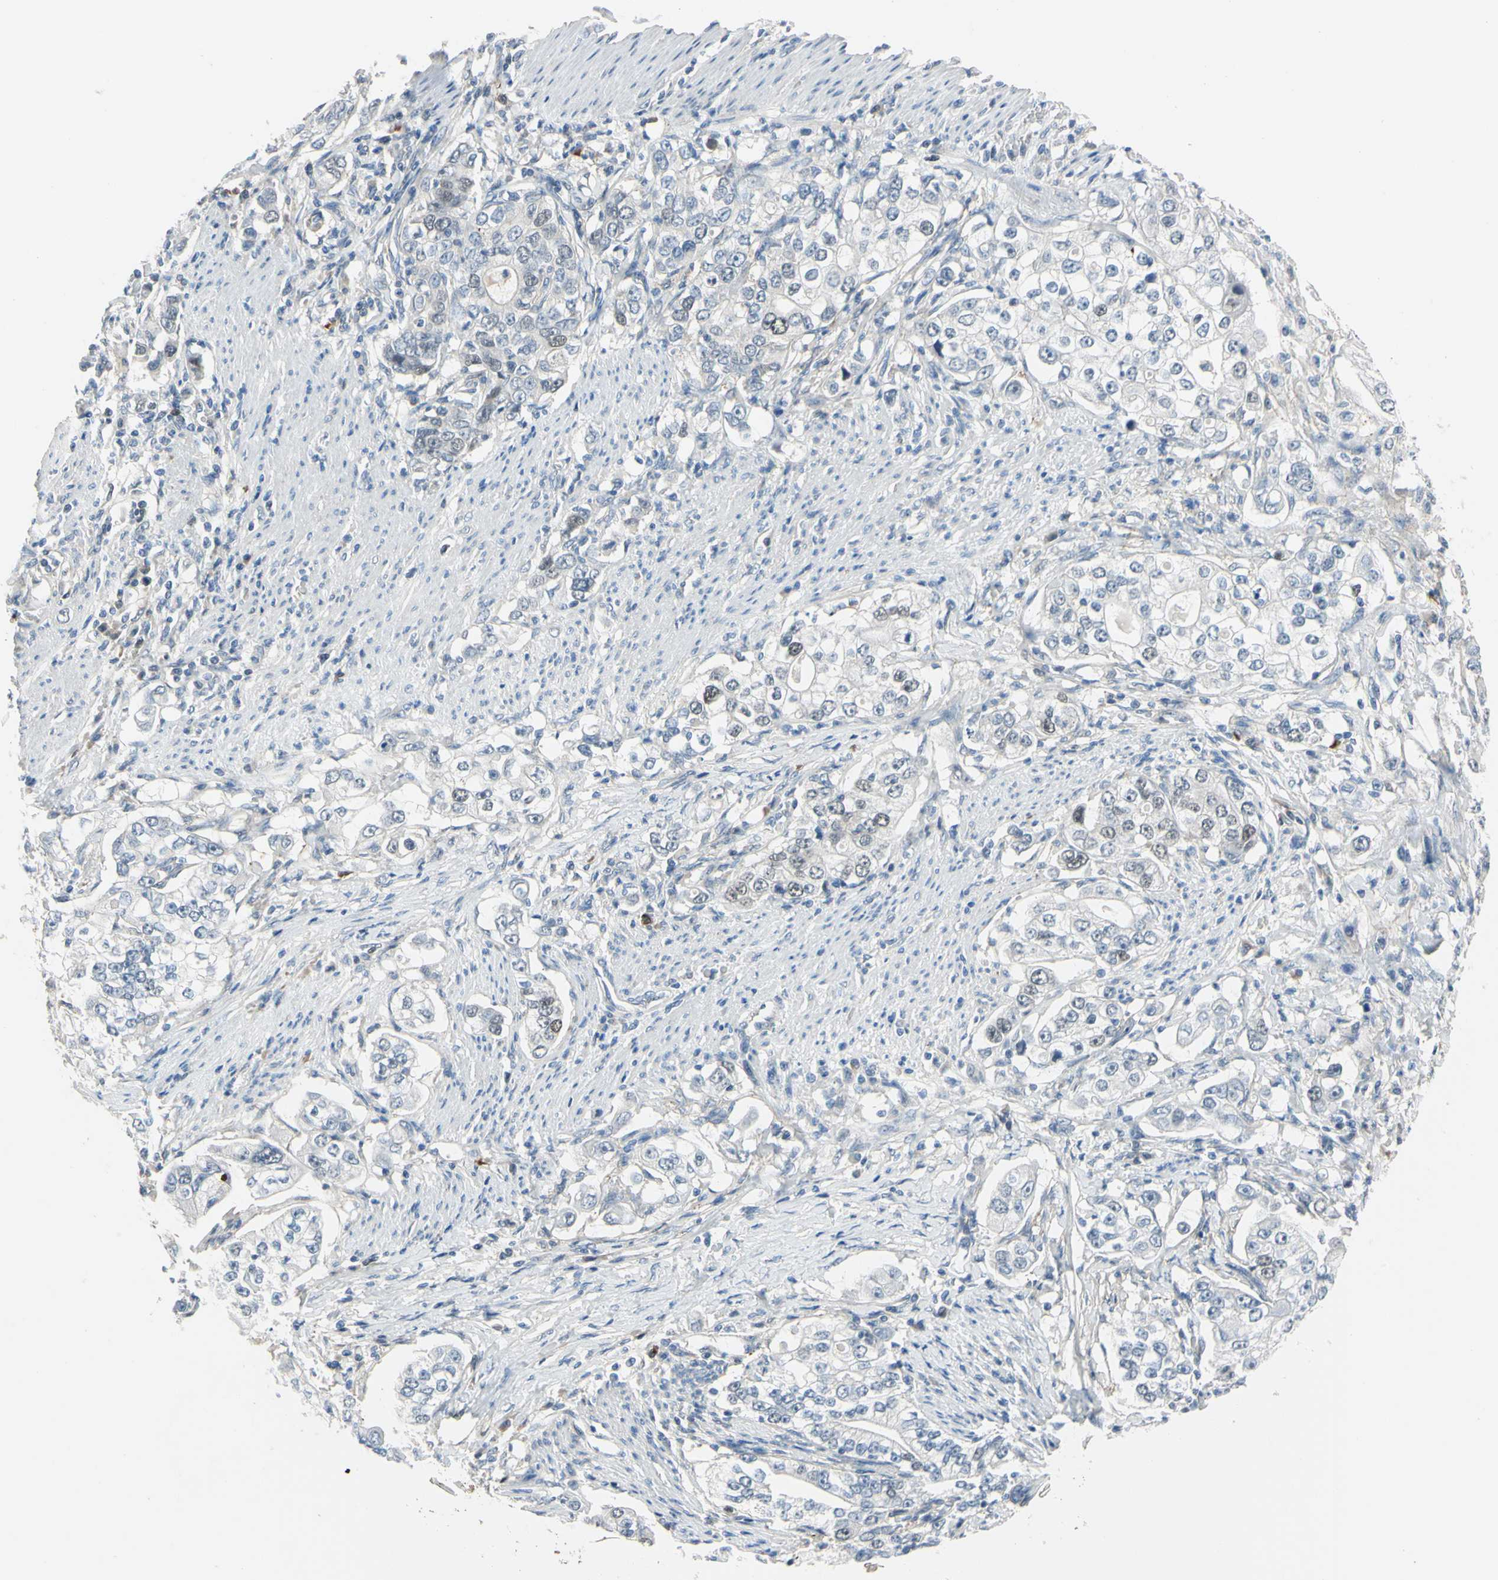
{"staining": {"intensity": "moderate", "quantity": "<25%", "location": "nuclear"}, "tissue": "stomach cancer", "cell_type": "Tumor cells", "image_type": "cancer", "snomed": [{"axis": "morphology", "description": "Adenocarcinoma, NOS"}, {"axis": "topography", "description": "Stomach, lower"}], "caption": "This histopathology image shows stomach cancer (adenocarcinoma) stained with IHC to label a protein in brown. The nuclear of tumor cells show moderate positivity for the protein. Nuclei are counter-stained blue.", "gene": "LHX9", "patient": {"sex": "female", "age": 72}}